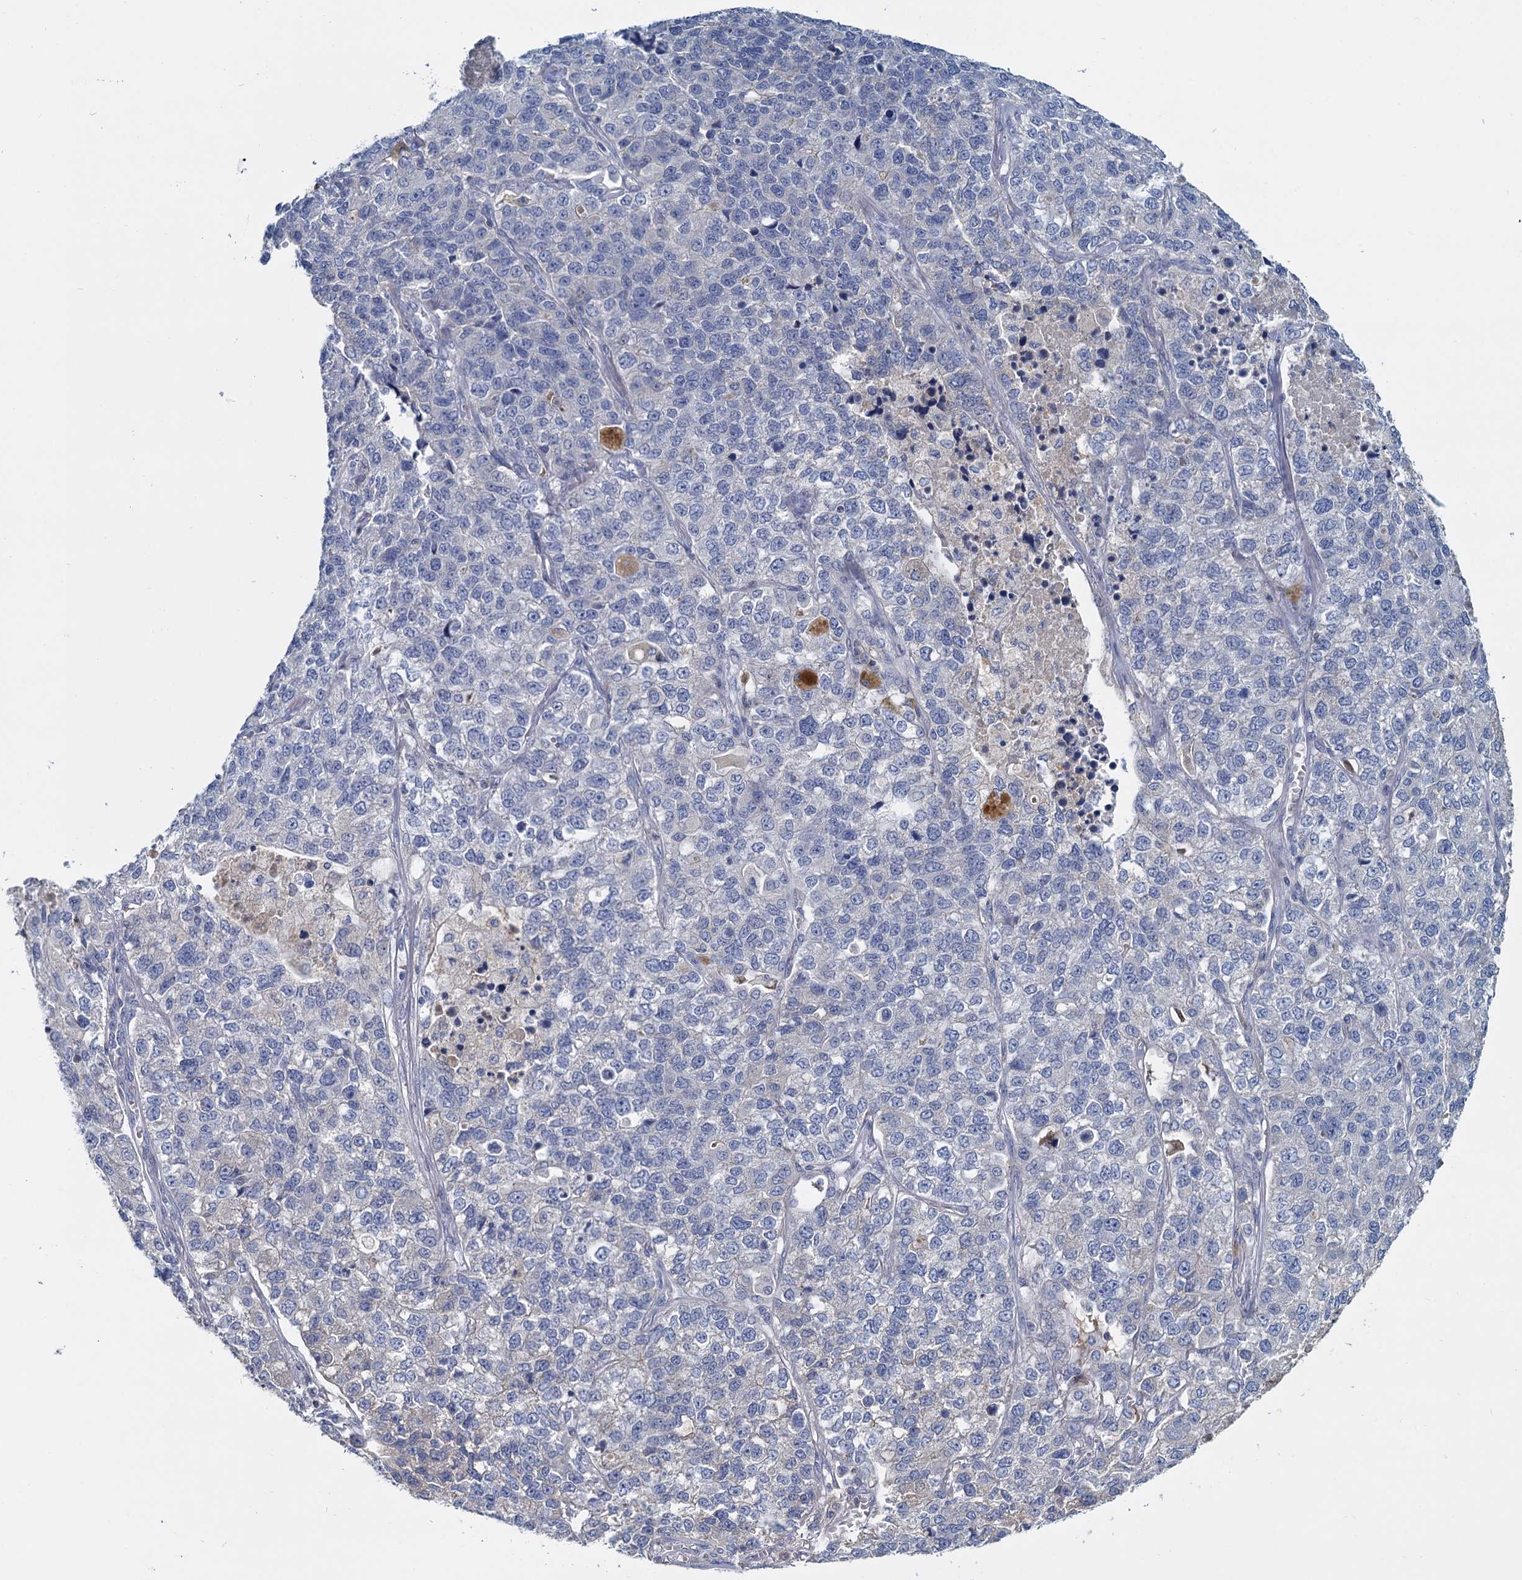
{"staining": {"intensity": "negative", "quantity": "none", "location": "none"}, "tissue": "lung cancer", "cell_type": "Tumor cells", "image_type": "cancer", "snomed": [{"axis": "morphology", "description": "Adenocarcinoma, NOS"}, {"axis": "topography", "description": "Lung"}], "caption": "The histopathology image exhibits no significant staining in tumor cells of lung adenocarcinoma. (Stains: DAB immunohistochemistry (IHC) with hematoxylin counter stain, Microscopy: brightfield microscopy at high magnification).", "gene": "ACSM3", "patient": {"sex": "male", "age": 49}}